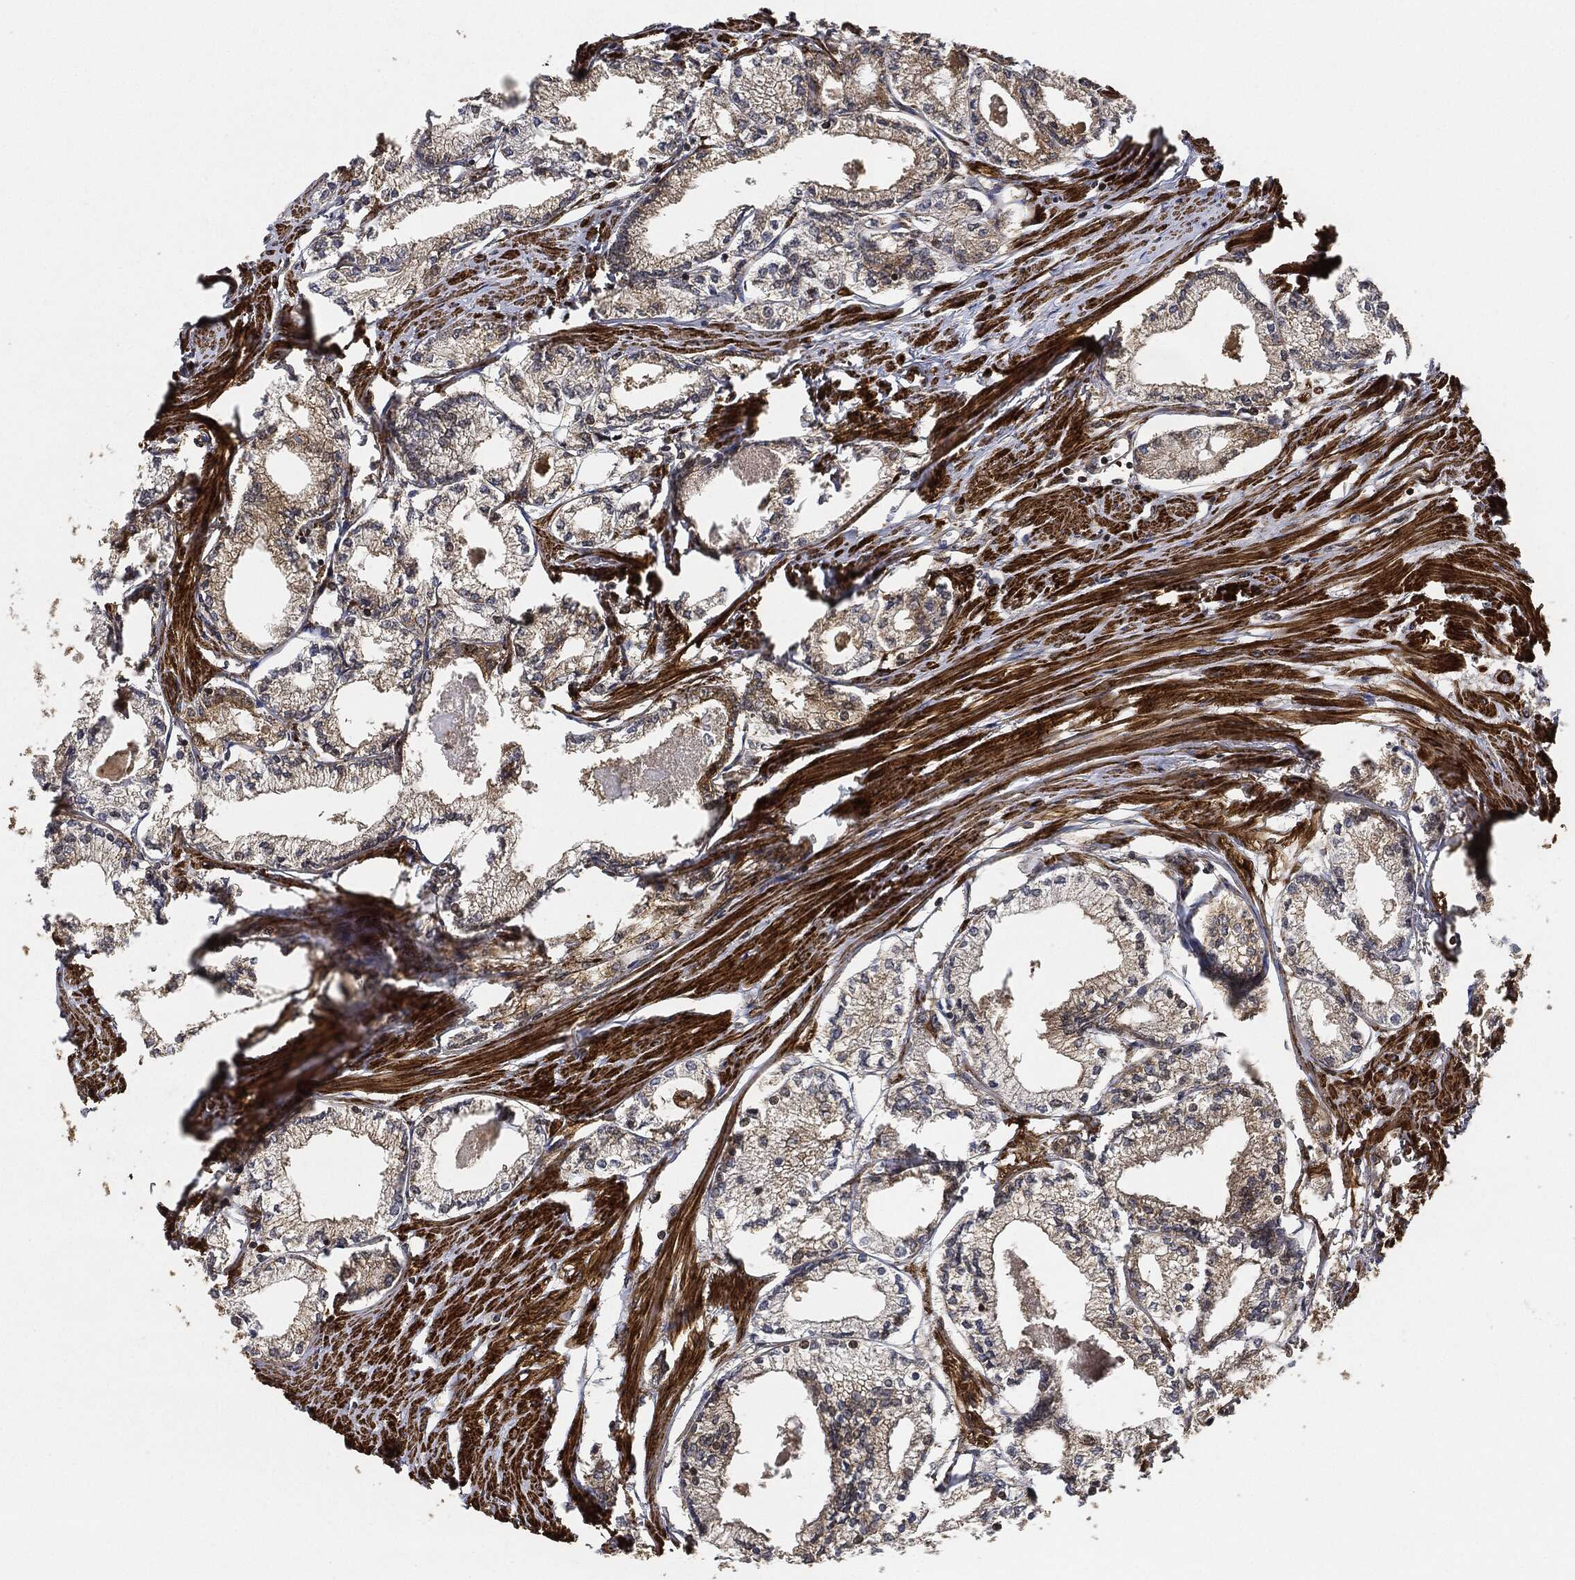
{"staining": {"intensity": "negative", "quantity": "none", "location": "none"}, "tissue": "prostate cancer", "cell_type": "Tumor cells", "image_type": "cancer", "snomed": [{"axis": "morphology", "description": "Adenocarcinoma, NOS"}, {"axis": "topography", "description": "Prostate"}], "caption": "High power microscopy micrograph of an immunohistochemistry (IHC) histopathology image of prostate cancer (adenocarcinoma), revealing no significant positivity in tumor cells.", "gene": "CEP290", "patient": {"sex": "male", "age": 56}}